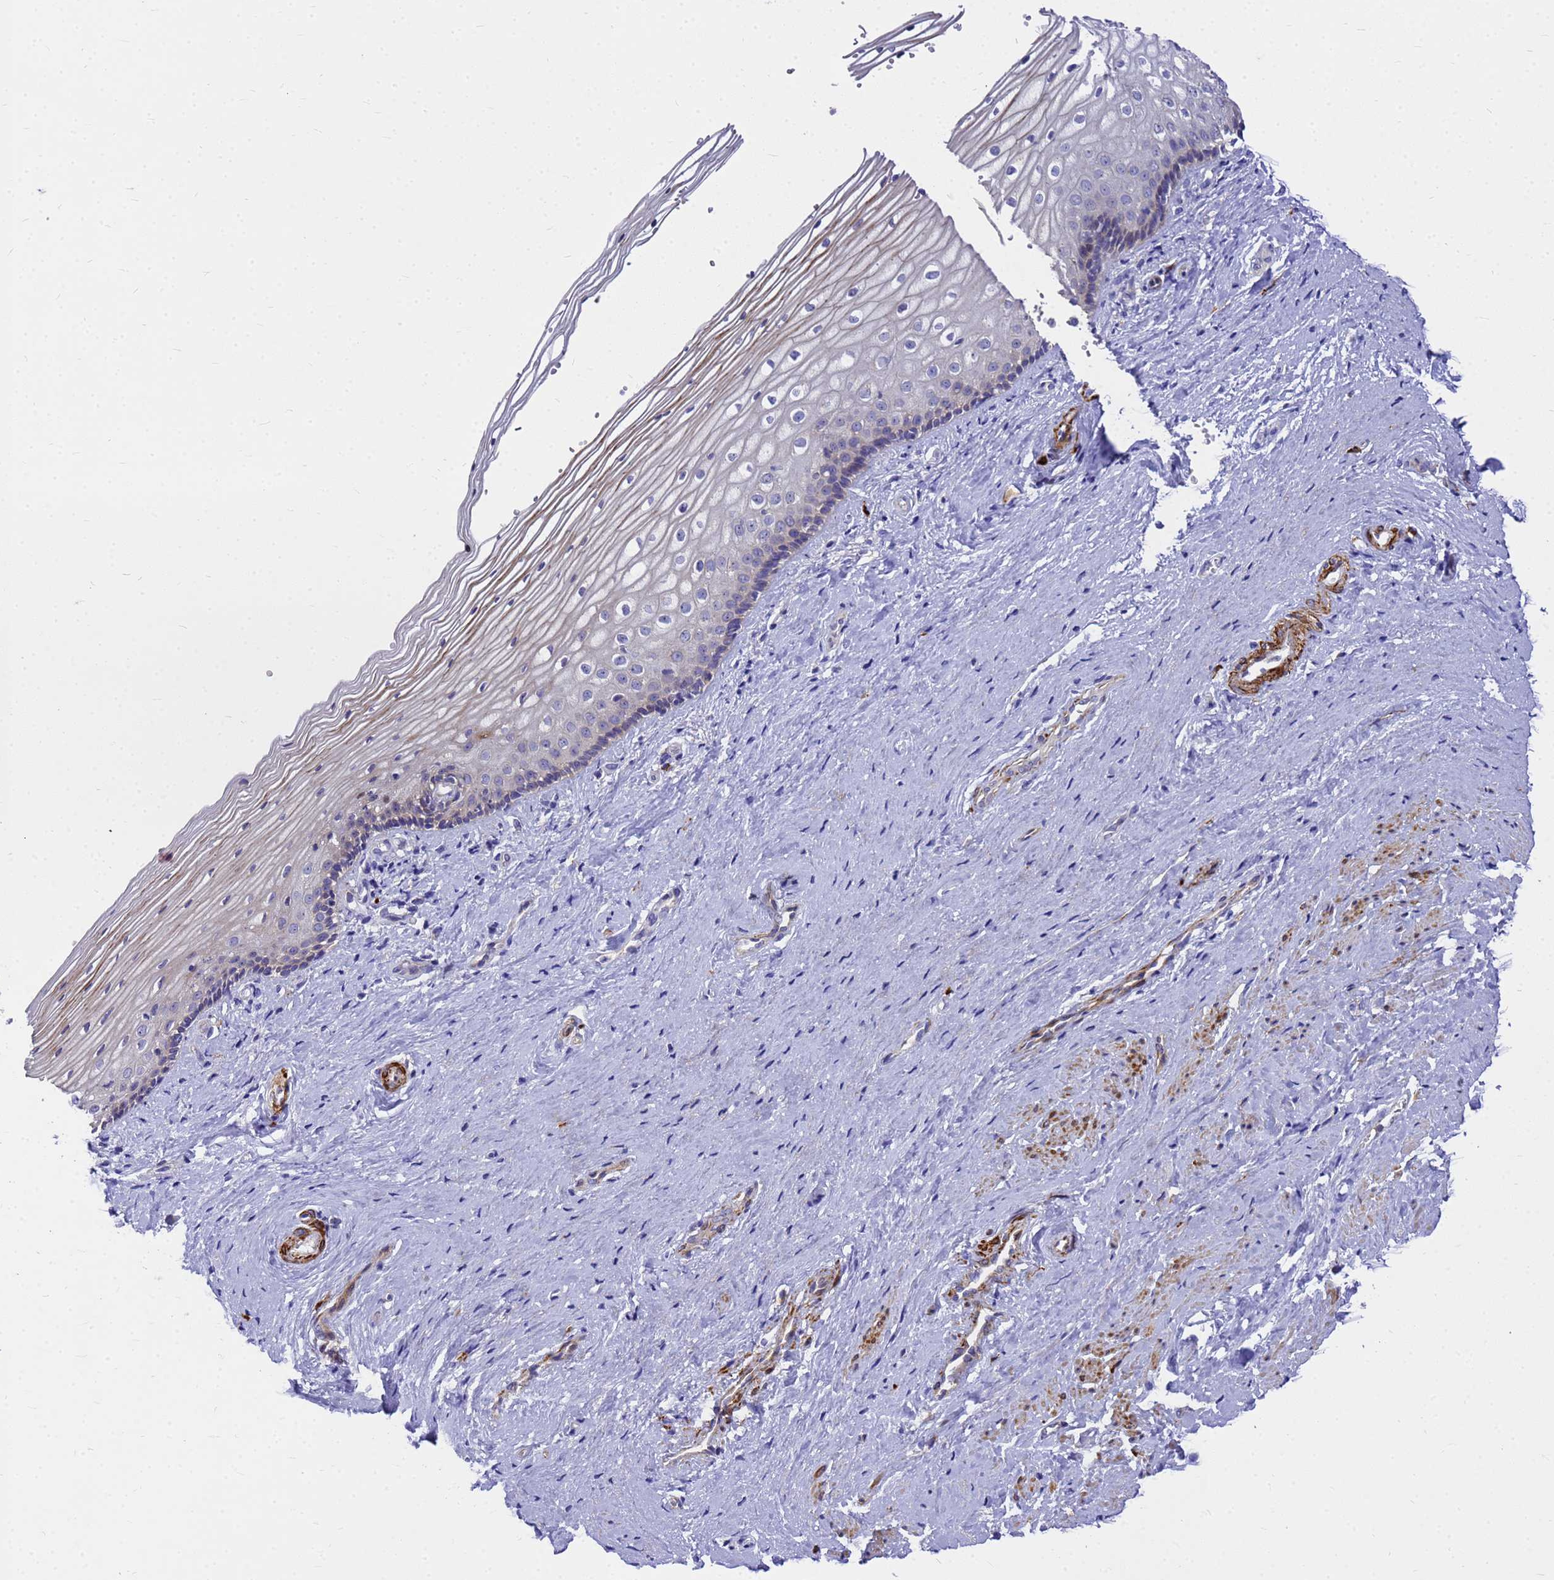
{"staining": {"intensity": "weak", "quantity": "<25%", "location": "cytoplasmic/membranous"}, "tissue": "vagina", "cell_type": "Squamous epithelial cells", "image_type": "normal", "snomed": [{"axis": "morphology", "description": "Normal tissue, NOS"}, {"axis": "topography", "description": "Vagina"}], "caption": "IHC image of benign human vagina stained for a protein (brown), which demonstrates no expression in squamous epithelial cells.", "gene": "POP7", "patient": {"sex": "female", "age": 46}}